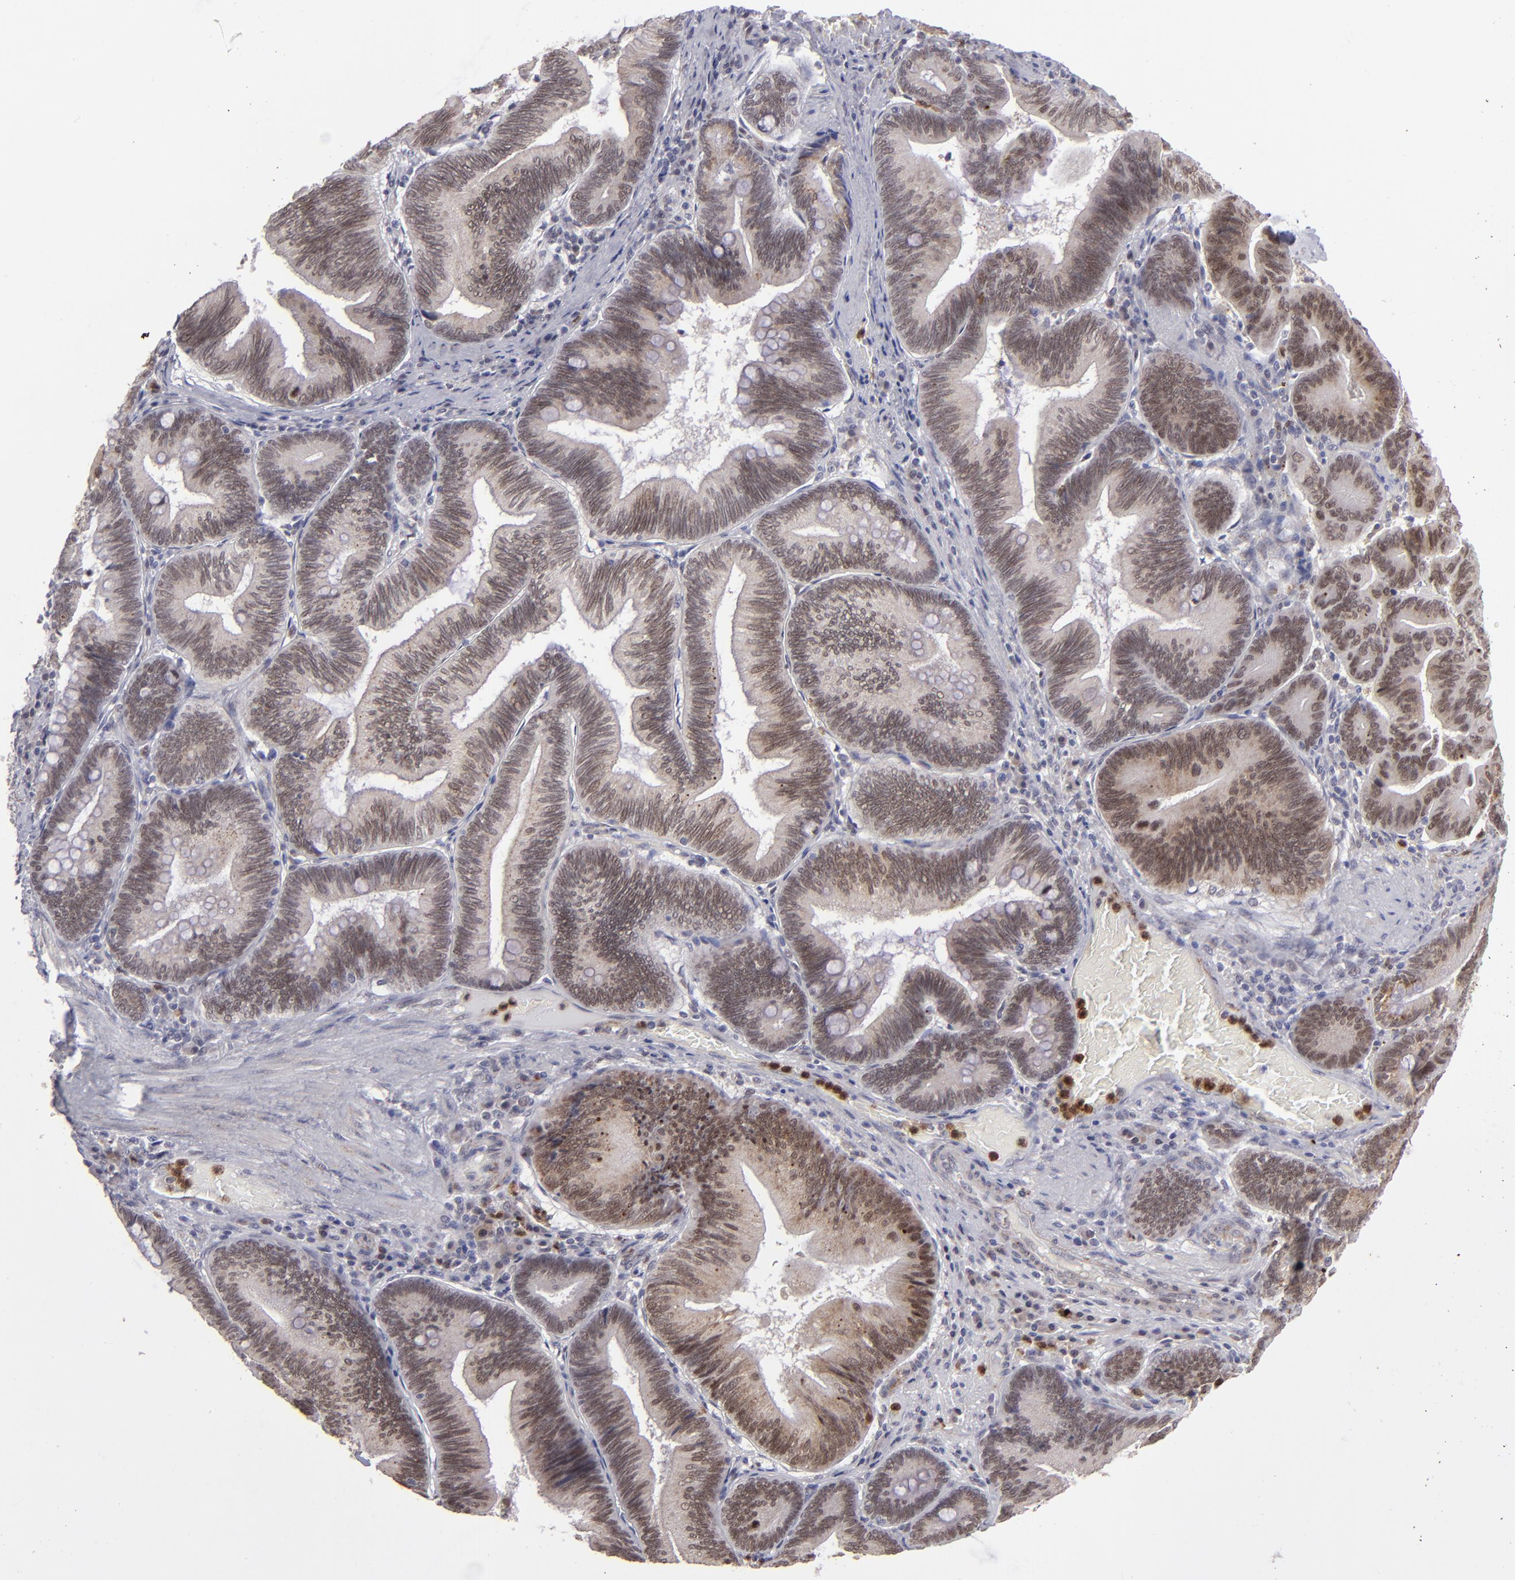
{"staining": {"intensity": "strong", "quantity": ">75%", "location": "nuclear"}, "tissue": "pancreatic cancer", "cell_type": "Tumor cells", "image_type": "cancer", "snomed": [{"axis": "morphology", "description": "Adenocarcinoma, NOS"}, {"axis": "topography", "description": "Pancreas"}], "caption": "IHC of pancreatic adenocarcinoma displays high levels of strong nuclear expression in approximately >75% of tumor cells.", "gene": "RREB1", "patient": {"sex": "male", "age": 82}}